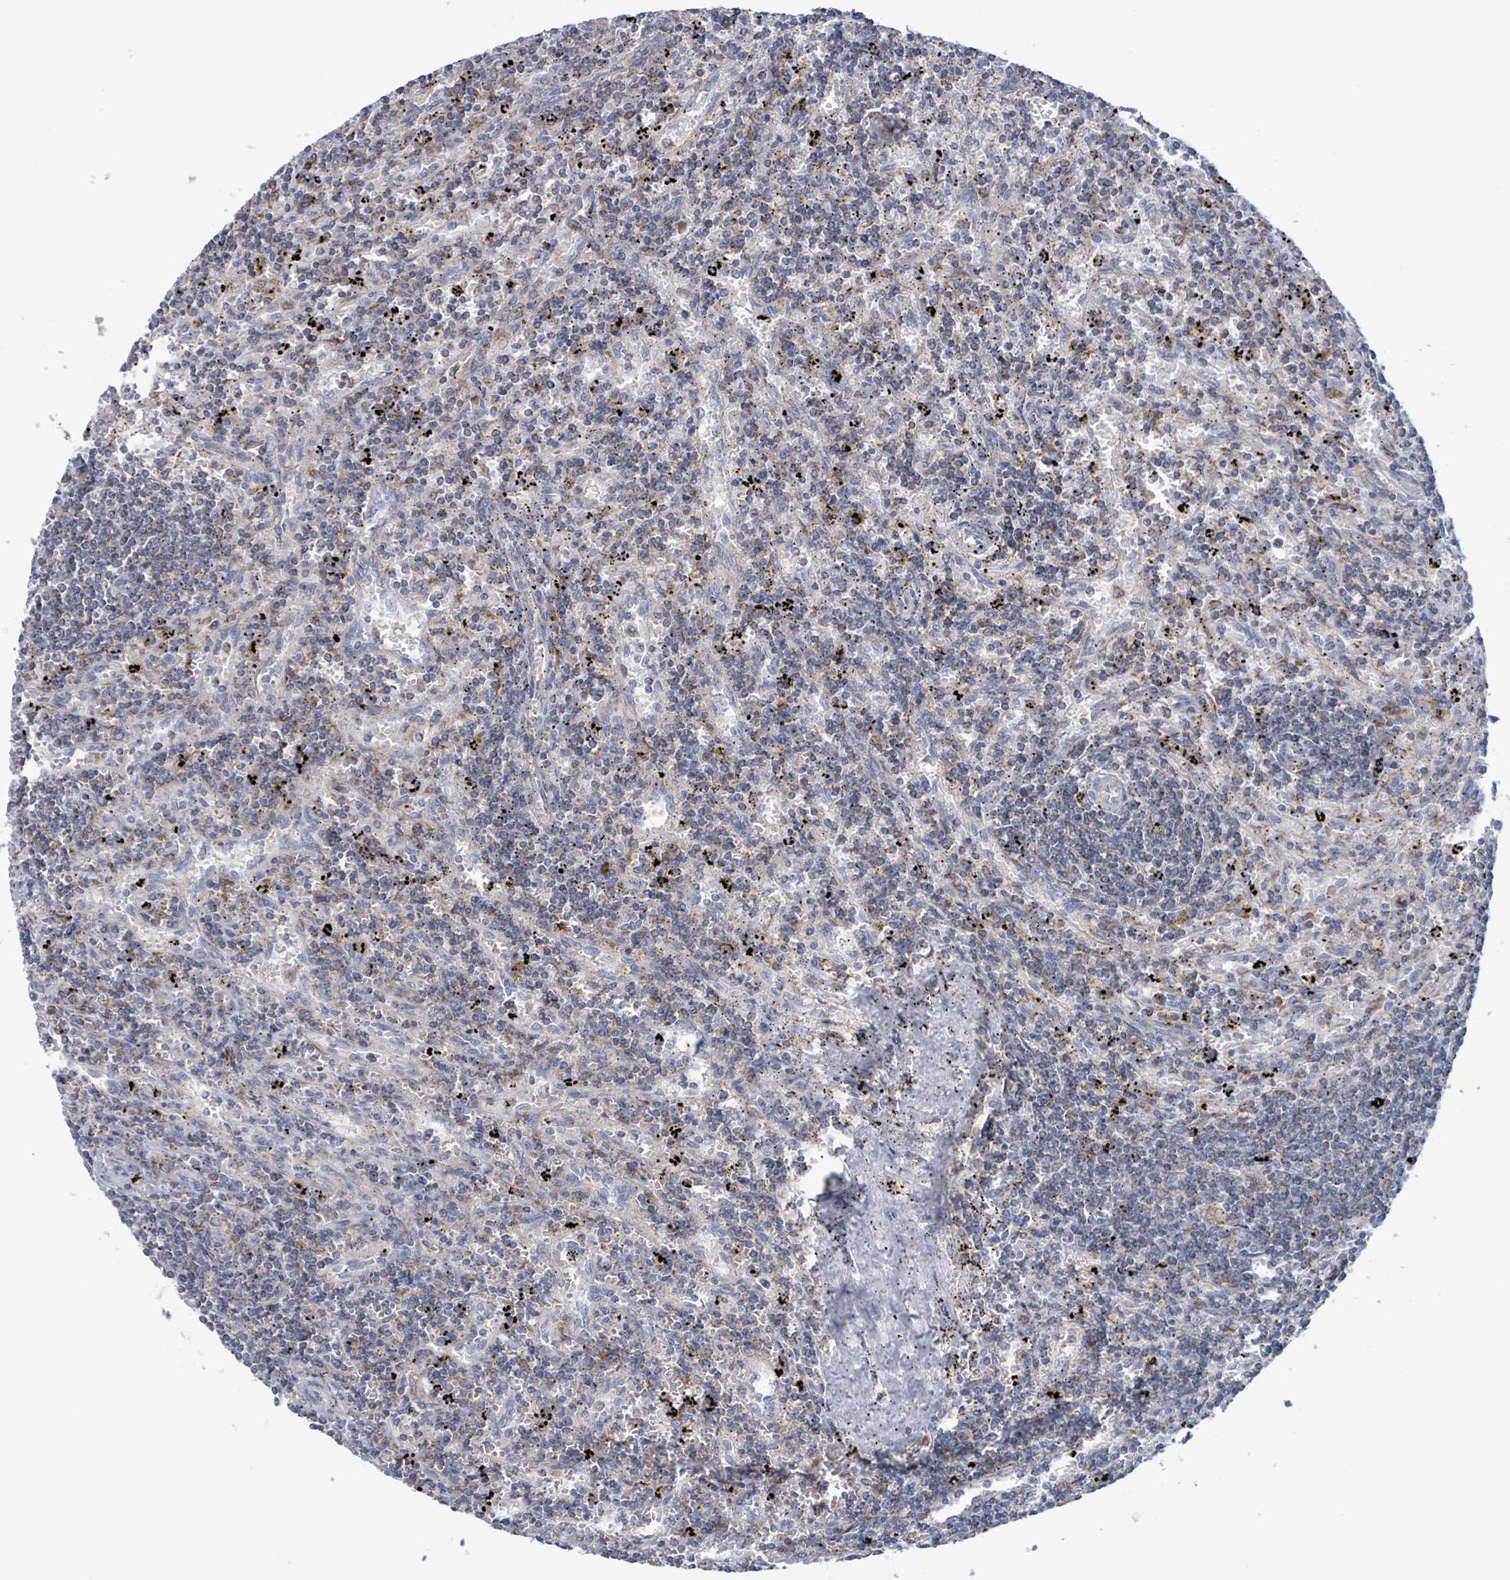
{"staining": {"intensity": "negative", "quantity": "none", "location": "none"}, "tissue": "lymphoma", "cell_type": "Tumor cells", "image_type": "cancer", "snomed": [{"axis": "morphology", "description": "Malignant lymphoma, non-Hodgkin's type, Low grade"}, {"axis": "topography", "description": "Spleen"}], "caption": "IHC of human malignant lymphoma, non-Hodgkin's type (low-grade) reveals no staining in tumor cells.", "gene": "AKR1C4", "patient": {"sex": "male", "age": 76}}